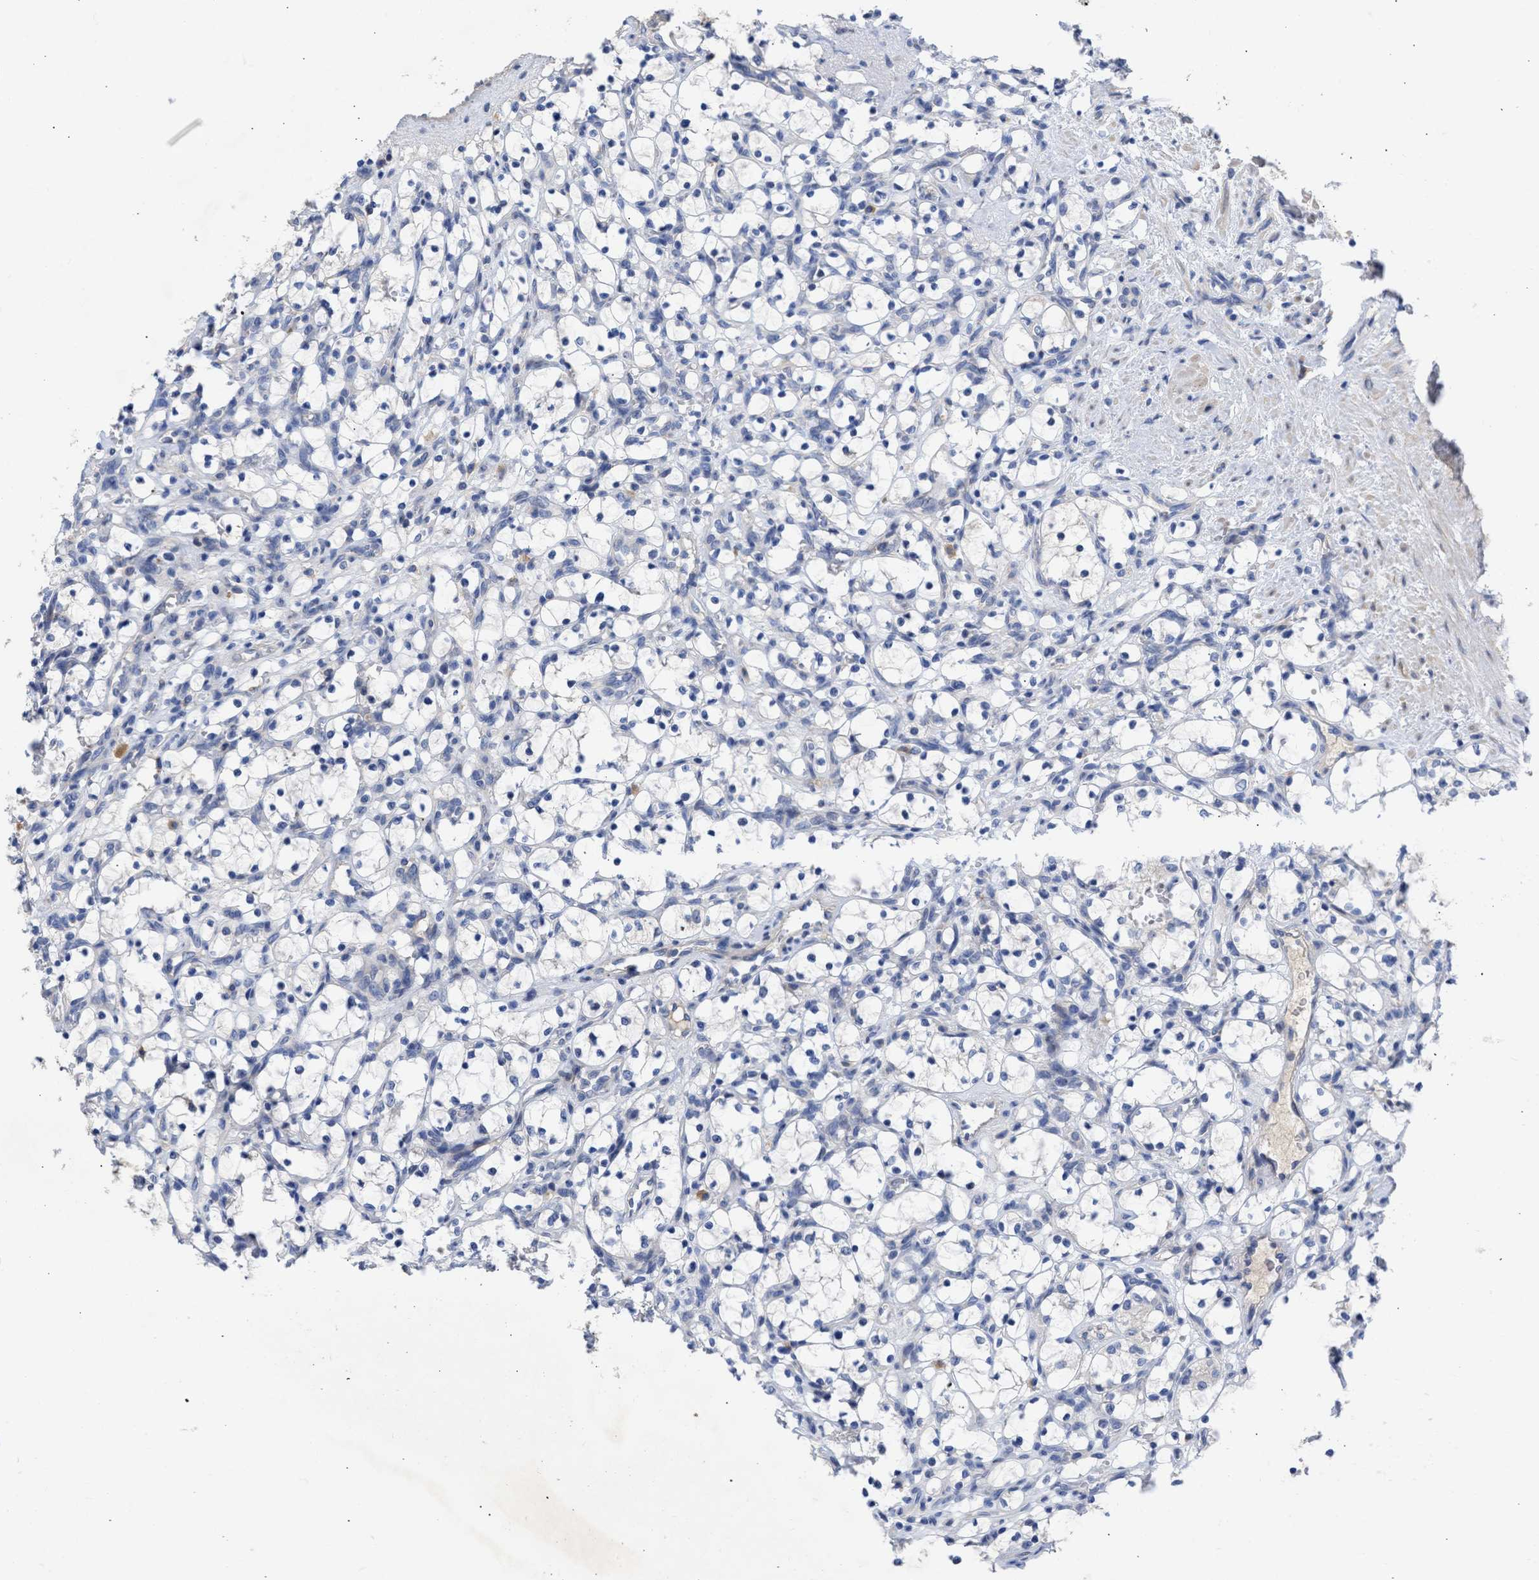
{"staining": {"intensity": "negative", "quantity": "none", "location": "none"}, "tissue": "renal cancer", "cell_type": "Tumor cells", "image_type": "cancer", "snomed": [{"axis": "morphology", "description": "Adenocarcinoma, NOS"}, {"axis": "topography", "description": "Kidney"}], "caption": "This is an immunohistochemistry (IHC) micrograph of human renal adenocarcinoma. There is no positivity in tumor cells.", "gene": "ARHGEF4", "patient": {"sex": "female", "age": 69}}